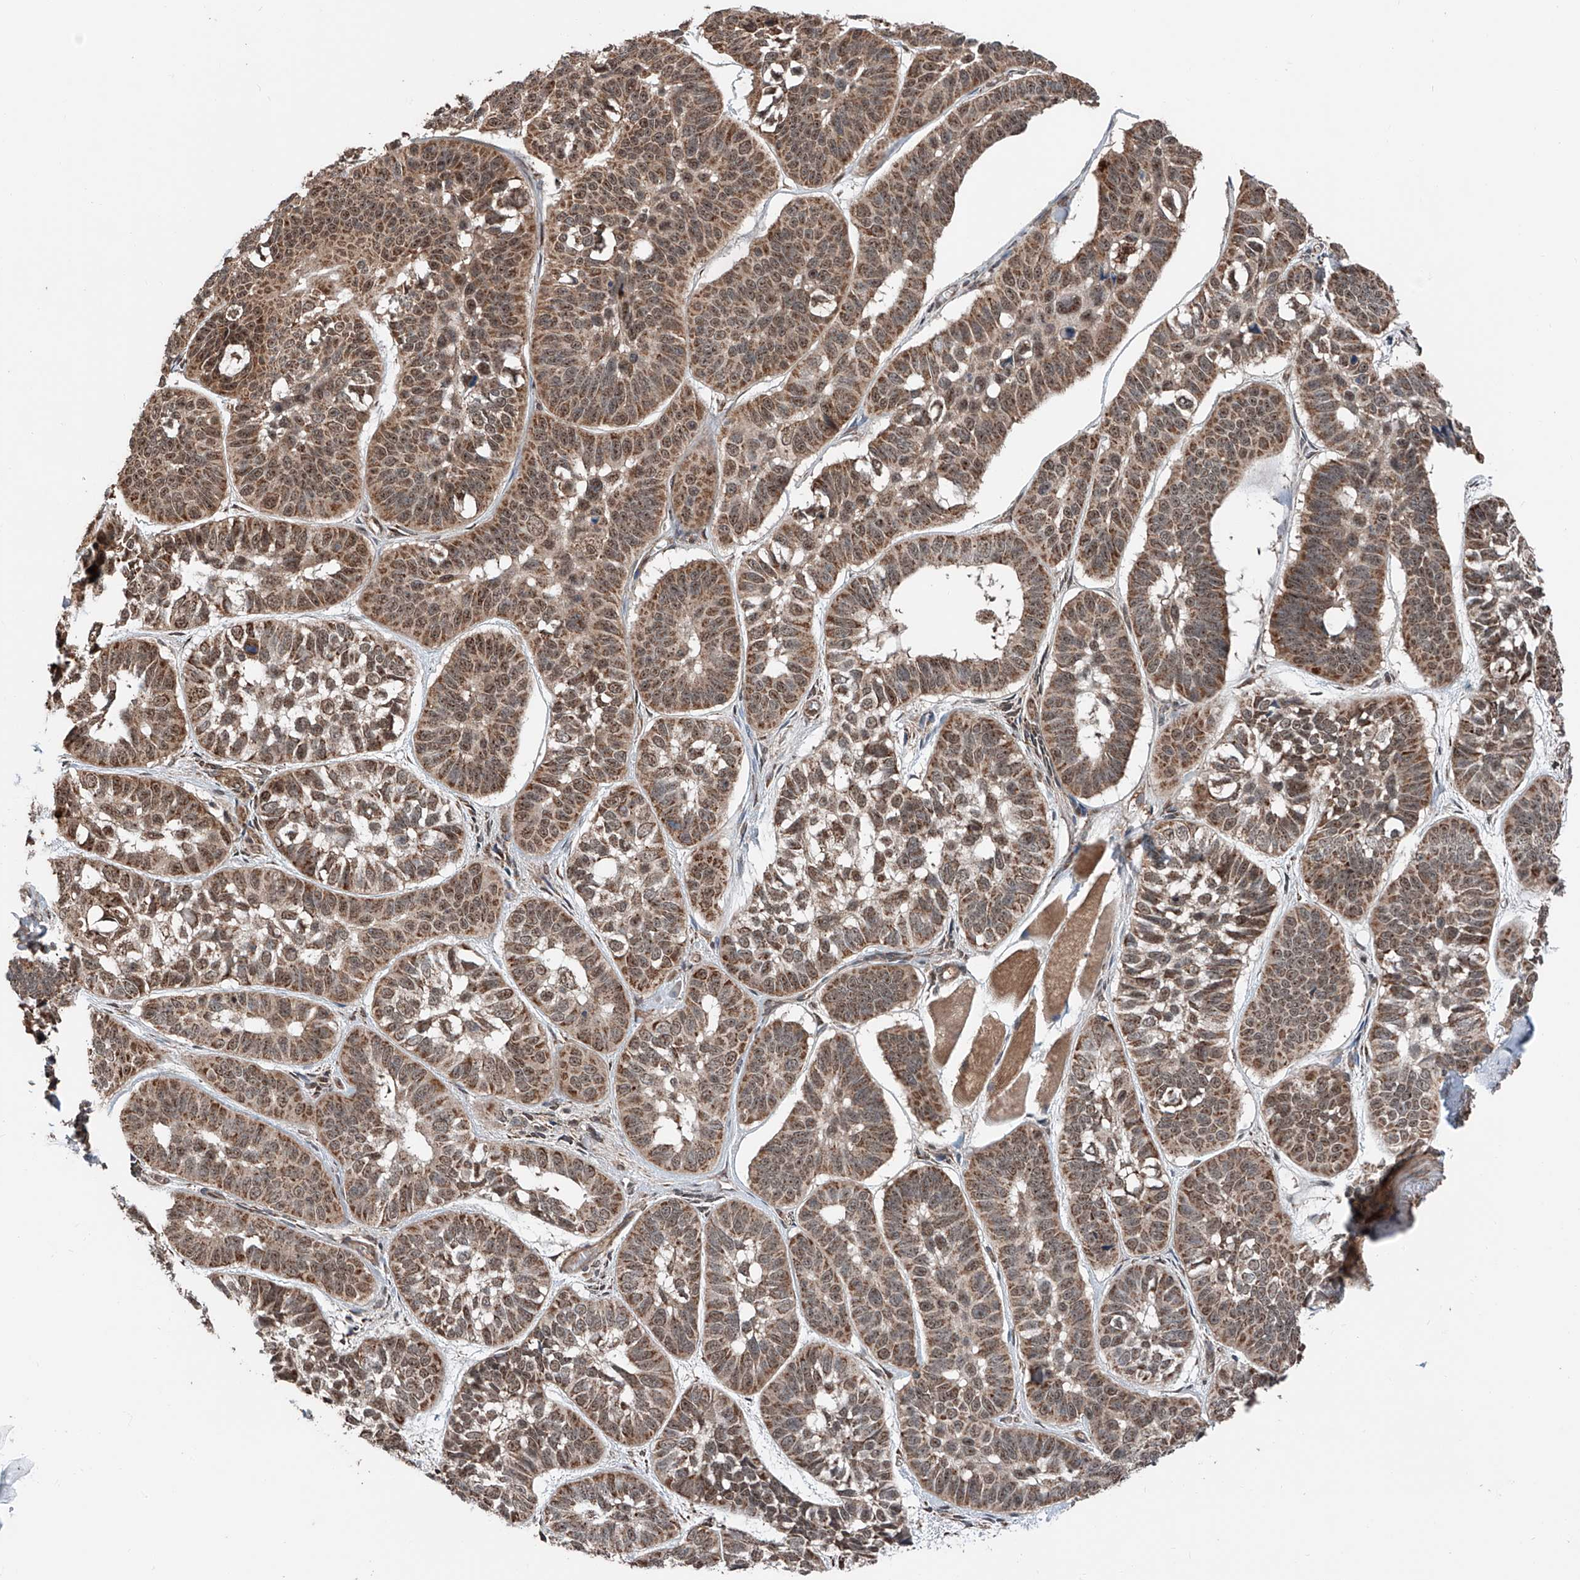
{"staining": {"intensity": "moderate", "quantity": ">75%", "location": "cytoplasmic/membranous,nuclear"}, "tissue": "skin cancer", "cell_type": "Tumor cells", "image_type": "cancer", "snomed": [{"axis": "morphology", "description": "Basal cell carcinoma"}, {"axis": "topography", "description": "Skin"}], "caption": "Moderate cytoplasmic/membranous and nuclear protein staining is present in about >75% of tumor cells in skin basal cell carcinoma. The staining was performed using DAB (3,3'-diaminobenzidine) to visualize the protein expression in brown, while the nuclei were stained in blue with hematoxylin (Magnification: 20x).", "gene": "ZNF445", "patient": {"sex": "male", "age": 62}}